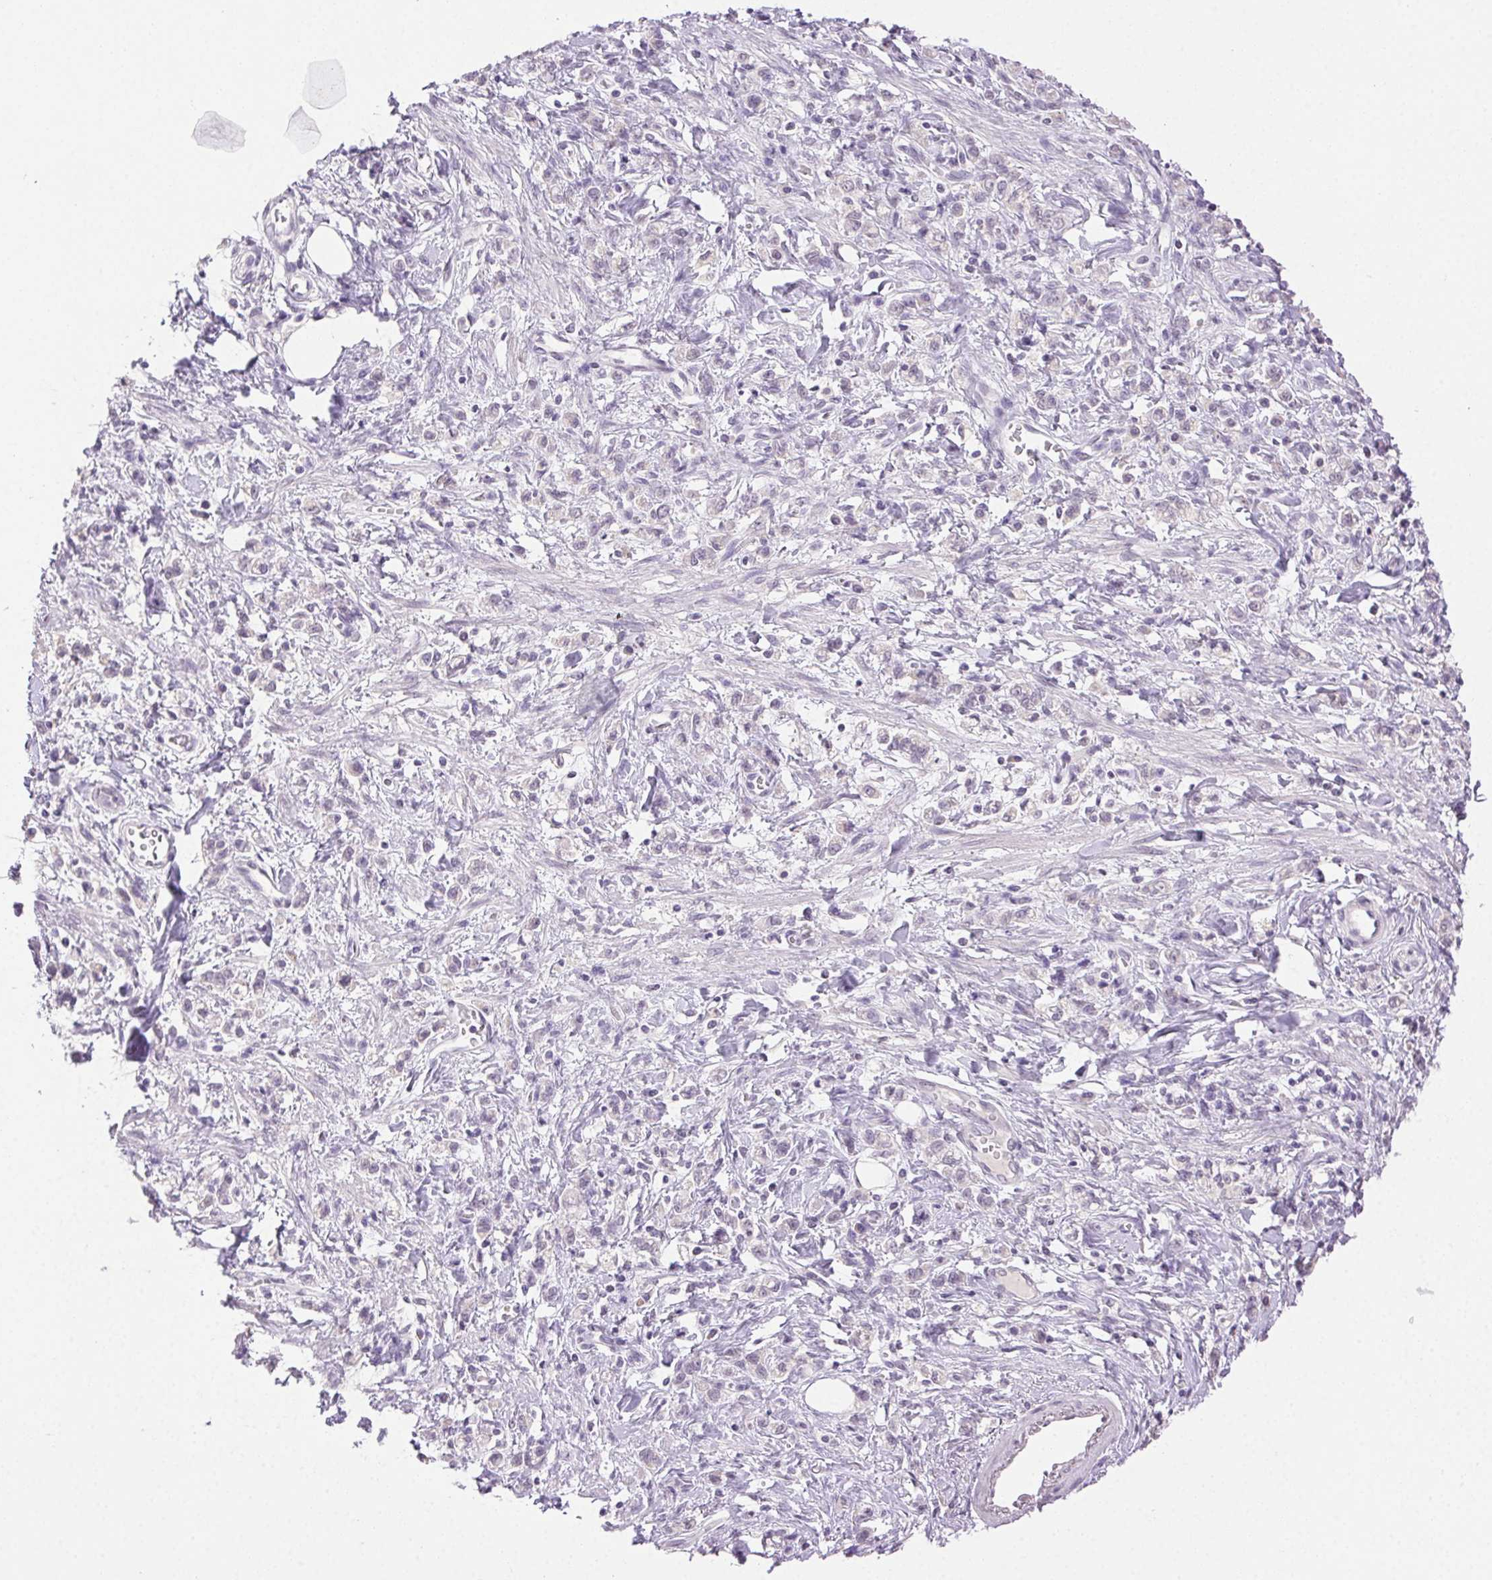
{"staining": {"intensity": "negative", "quantity": "none", "location": "none"}, "tissue": "stomach cancer", "cell_type": "Tumor cells", "image_type": "cancer", "snomed": [{"axis": "morphology", "description": "Adenocarcinoma, NOS"}, {"axis": "topography", "description": "Stomach"}], "caption": "The IHC image has no significant staining in tumor cells of stomach cancer tissue.", "gene": "CLDN10", "patient": {"sex": "male", "age": 77}}